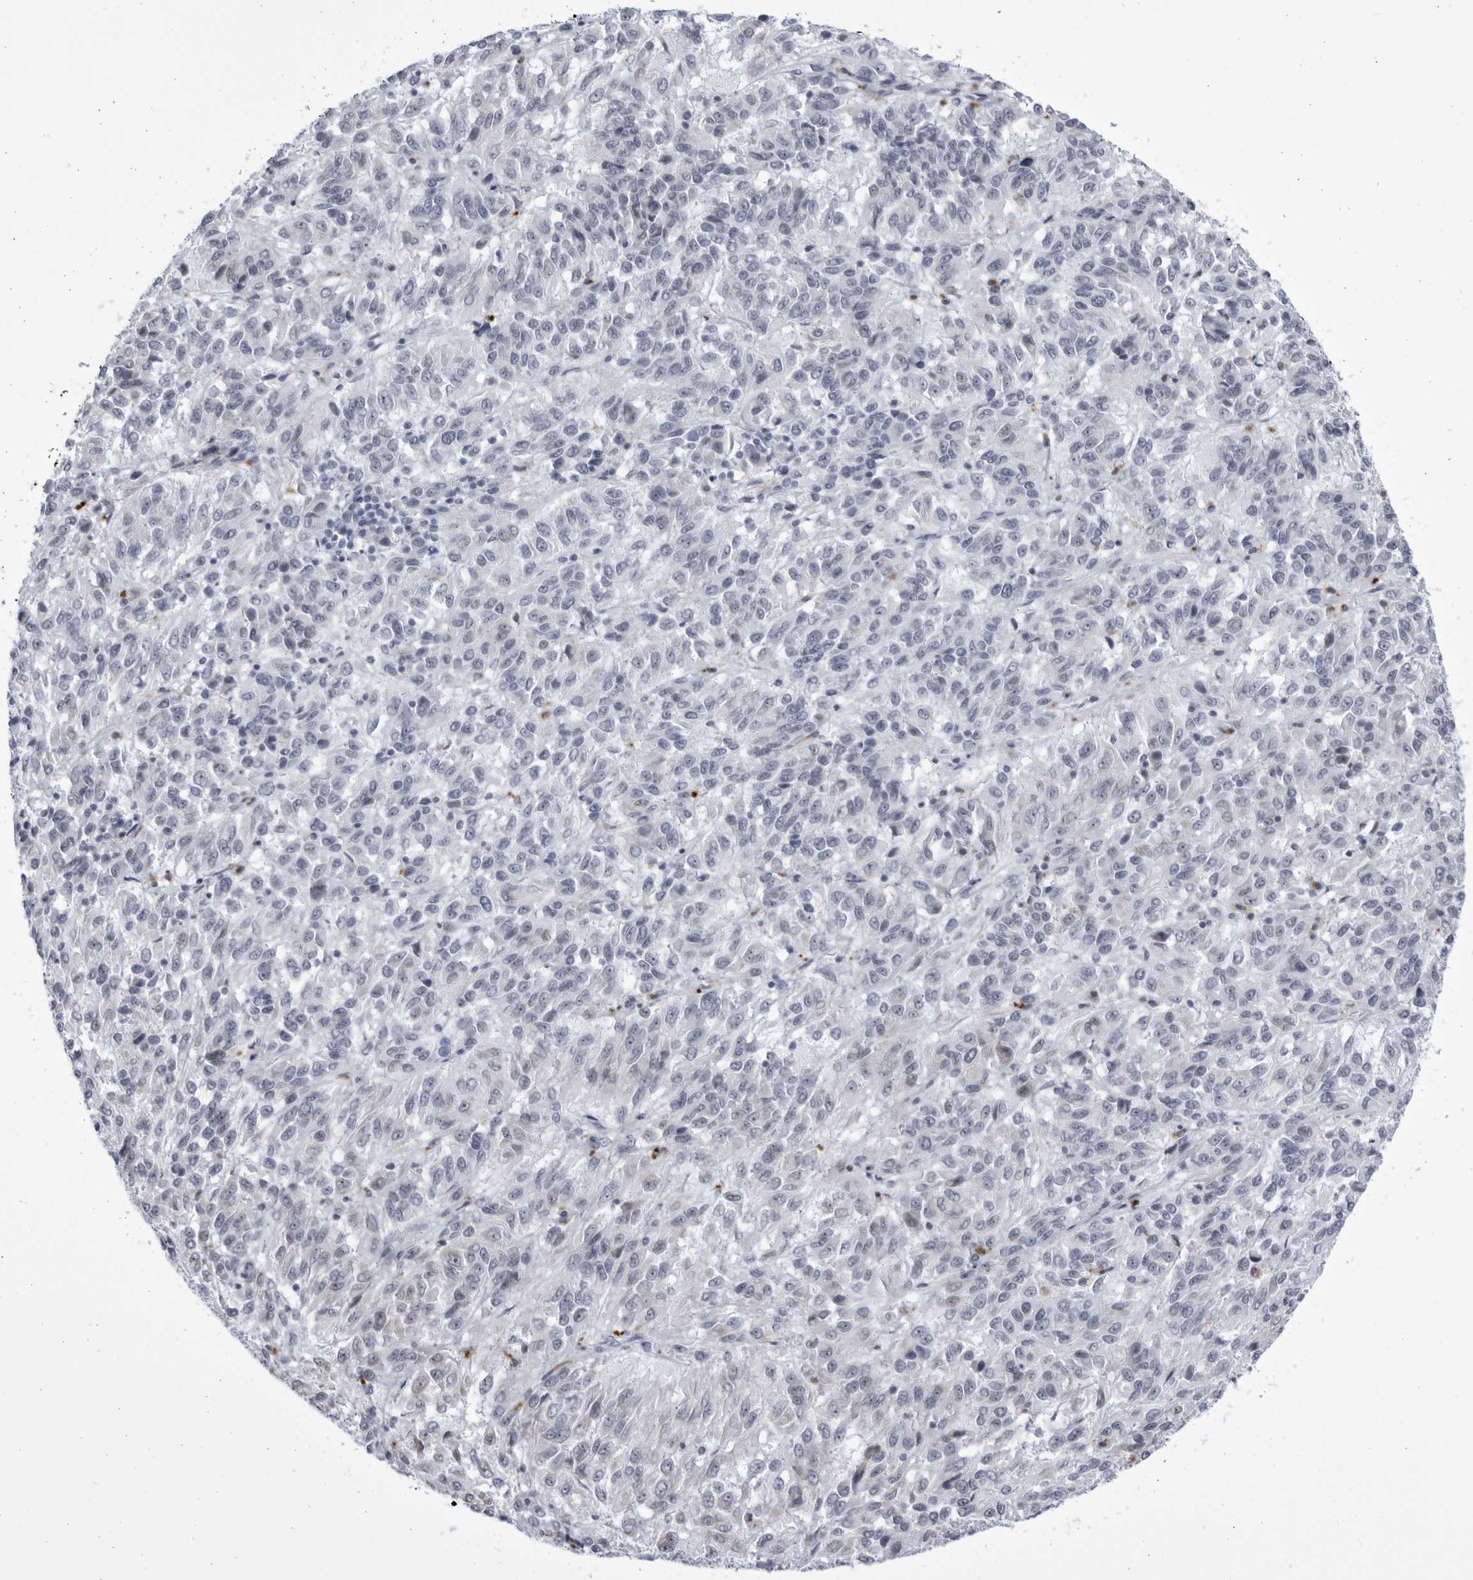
{"staining": {"intensity": "negative", "quantity": "none", "location": "none"}, "tissue": "melanoma", "cell_type": "Tumor cells", "image_type": "cancer", "snomed": [{"axis": "morphology", "description": "Malignant melanoma, Metastatic site"}, {"axis": "topography", "description": "Lung"}], "caption": "Malignant melanoma (metastatic site) was stained to show a protein in brown. There is no significant staining in tumor cells.", "gene": "CCDC181", "patient": {"sex": "male", "age": 64}}